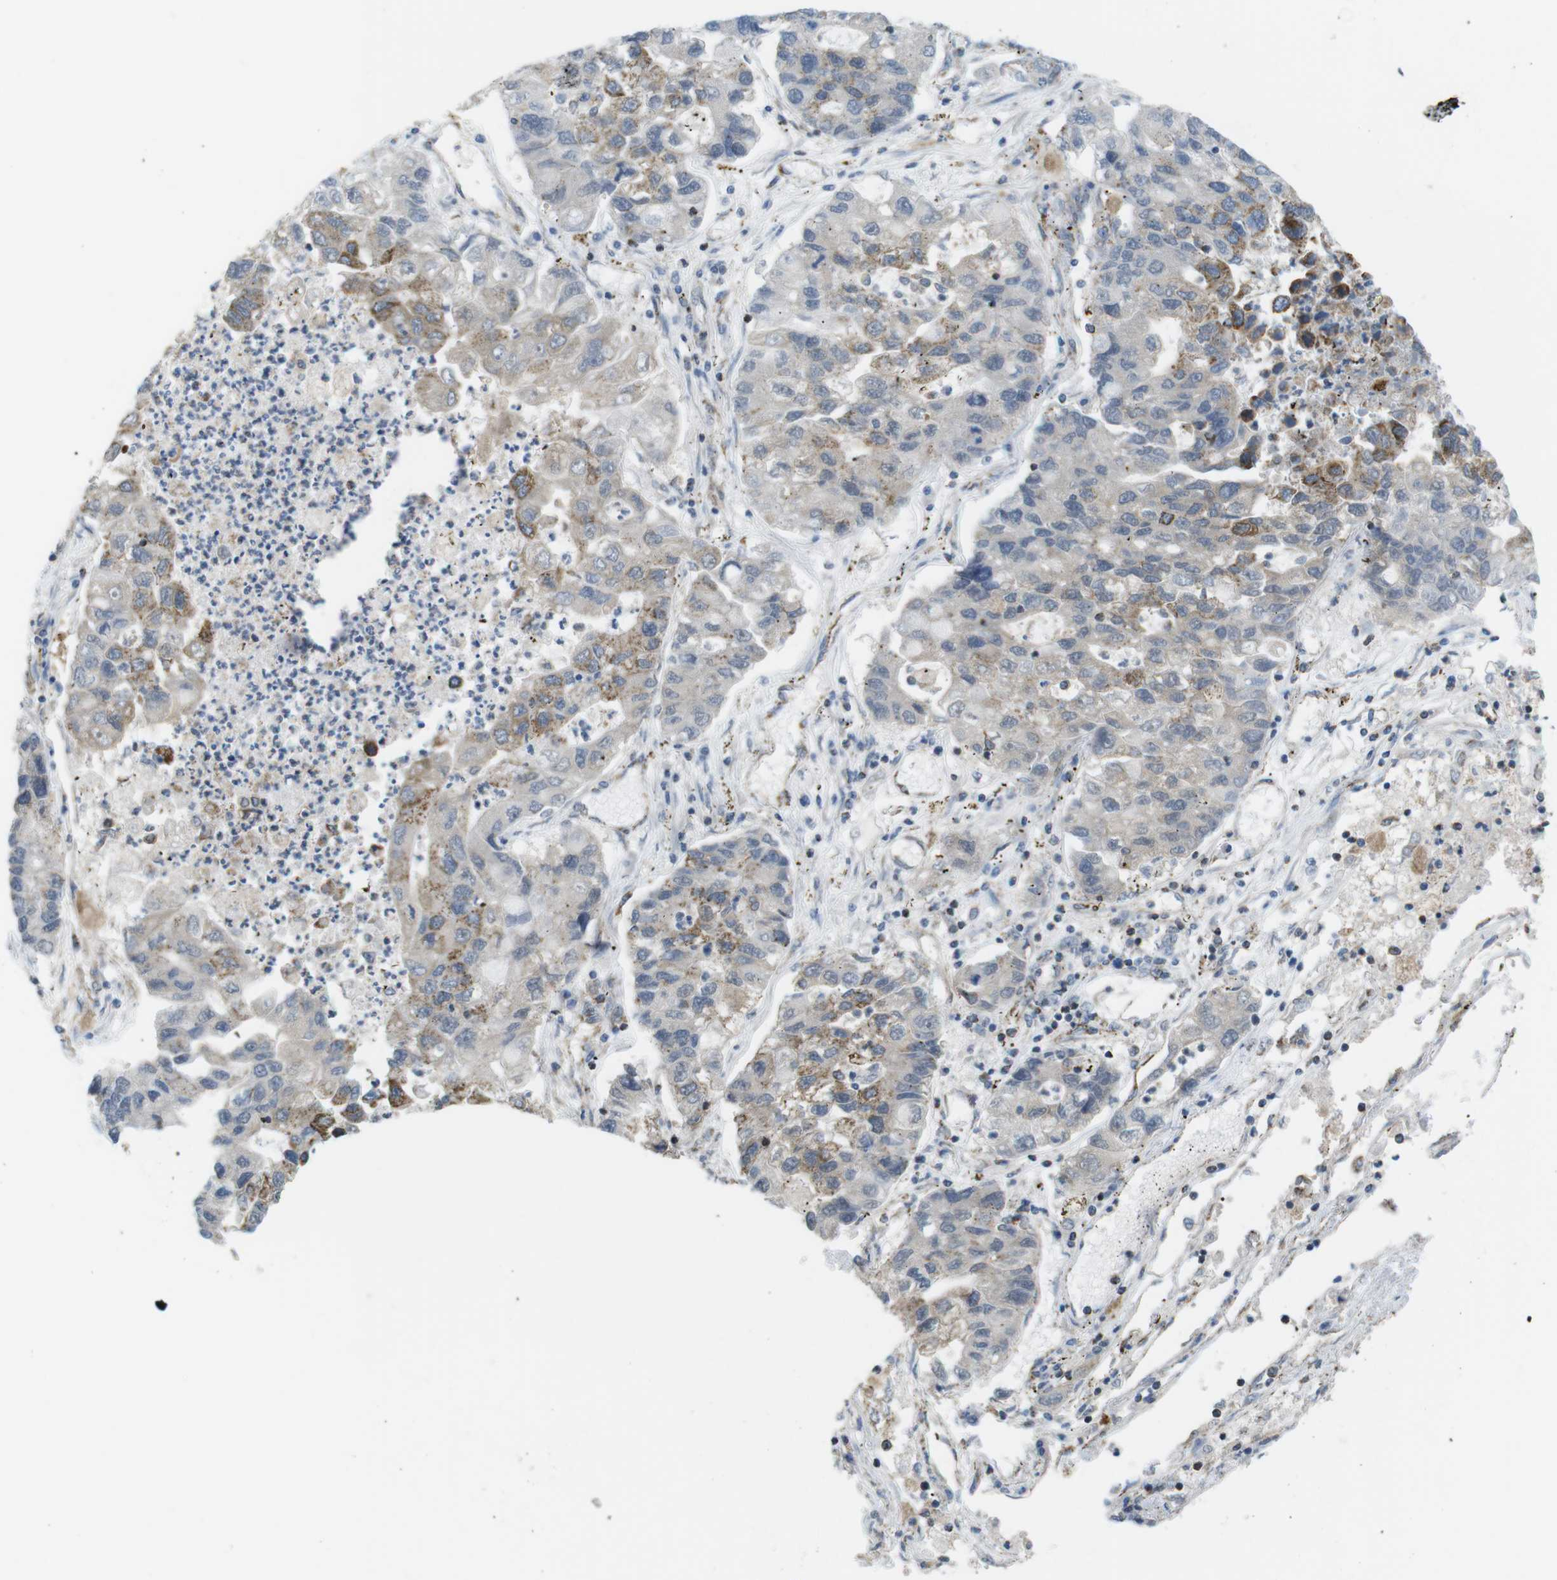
{"staining": {"intensity": "moderate", "quantity": "25%-75%", "location": "cytoplasmic/membranous"}, "tissue": "lung cancer", "cell_type": "Tumor cells", "image_type": "cancer", "snomed": [{"axis": "morphology", "description": "Adenocarcinoma, NOS"}, {"axis": "topography", "description": "Lung"}], "caption": "Protein staining demonstrates moderate cytoplasmic/membranous expression in about 25%-75% of tumor cells in adenocarcinoma (lung).", "gene": "GRIK2", "patient": {"sex": "female", "age": 51}}